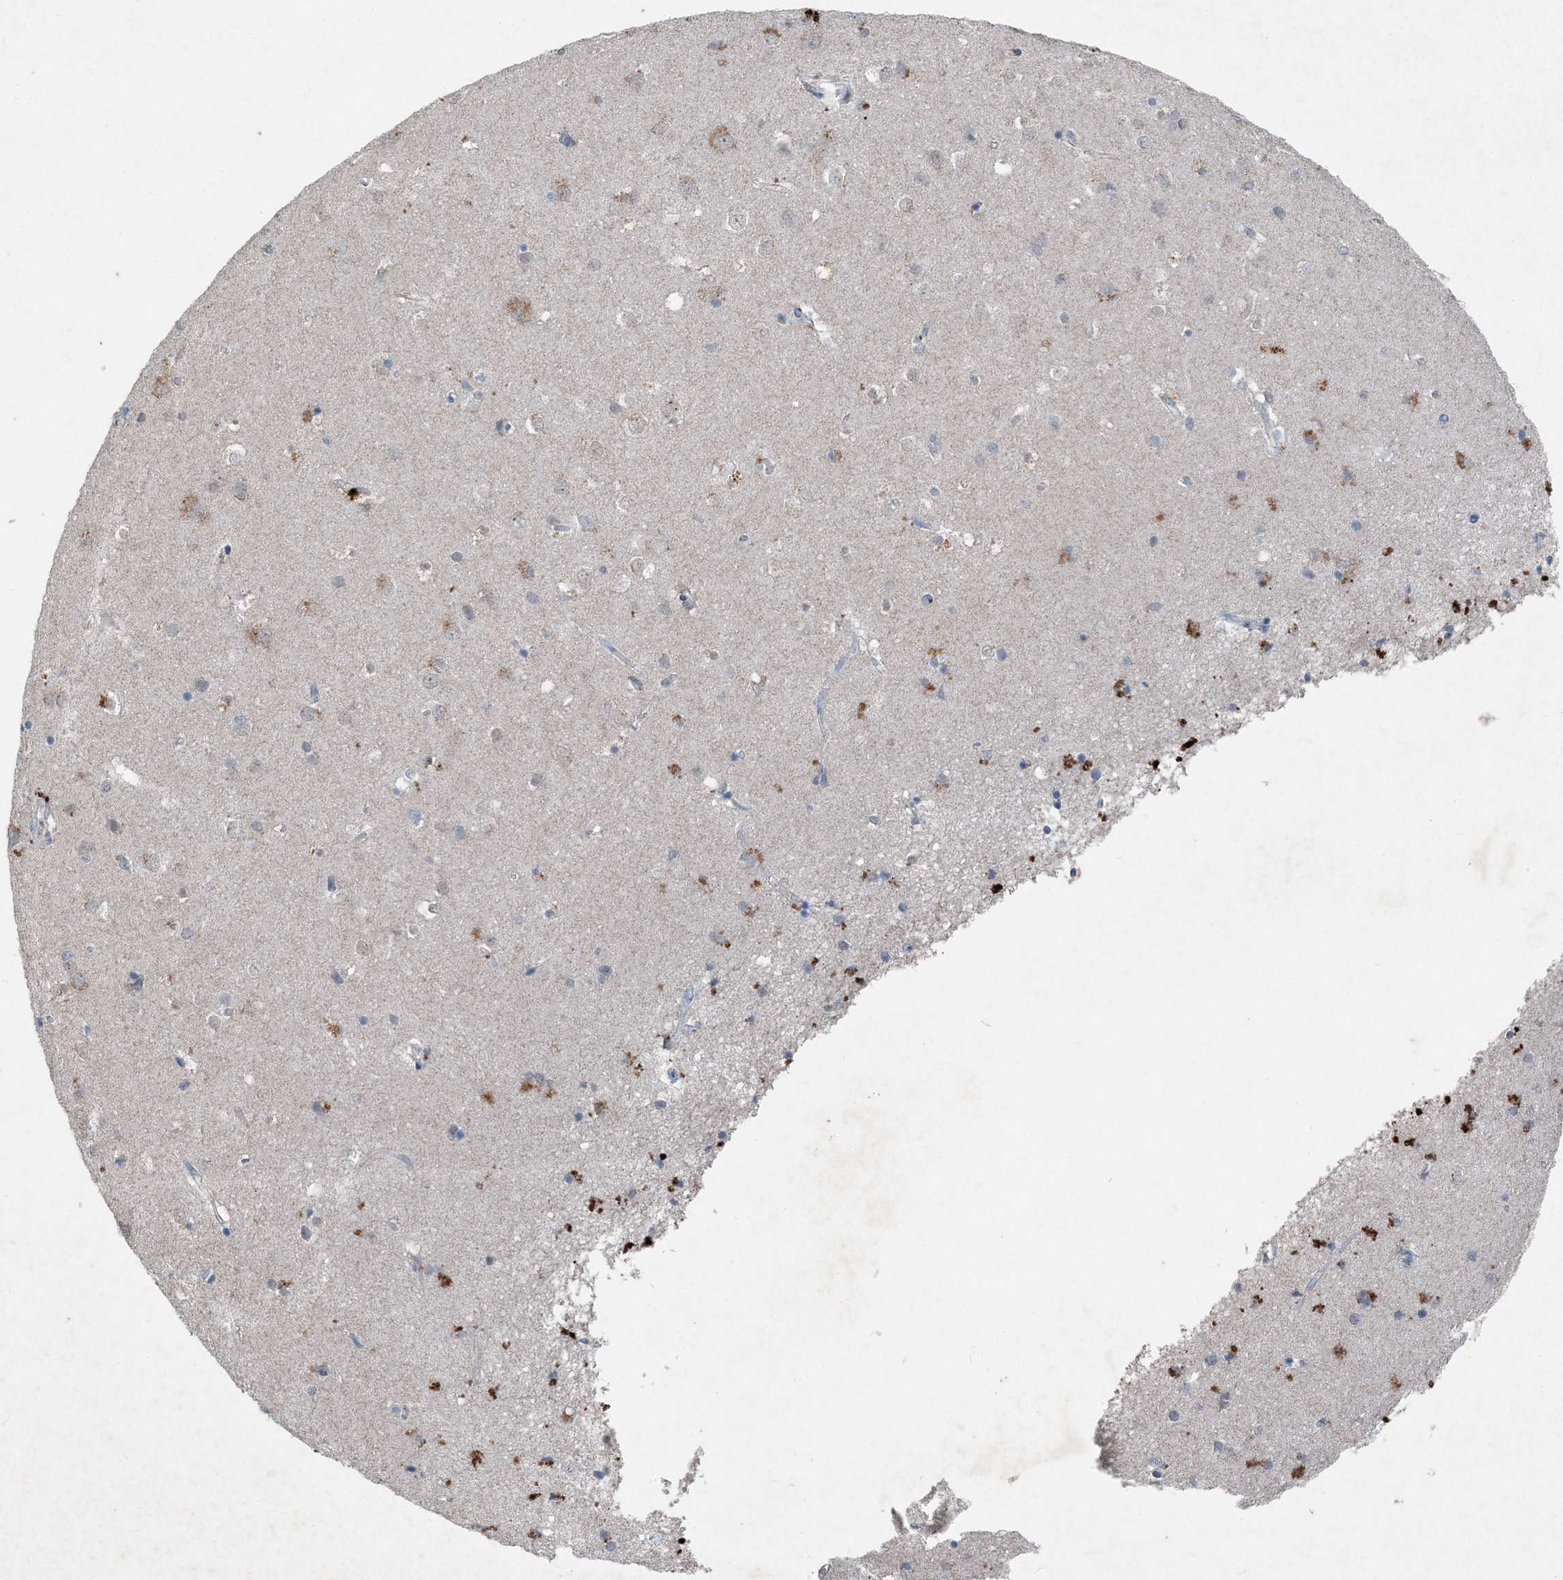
{"staining": {"intensity": "negative", "quantity": "none", "location": "none"}, "tissue": "cerebral cortex", "cell_type": "Endothelial cells", "image_type": "normal", "snomed": [{"axis": "morphology", "description": "Normal tissue, NOS"}, {"axis": "topography", "description": "Cerebral cortex"}], "caption": "Image shows no significant protein expression in endothelial cells of benign cerebral cortex.", "gene": "FCN3", "patient": {"sex": "male", "age": 54}}